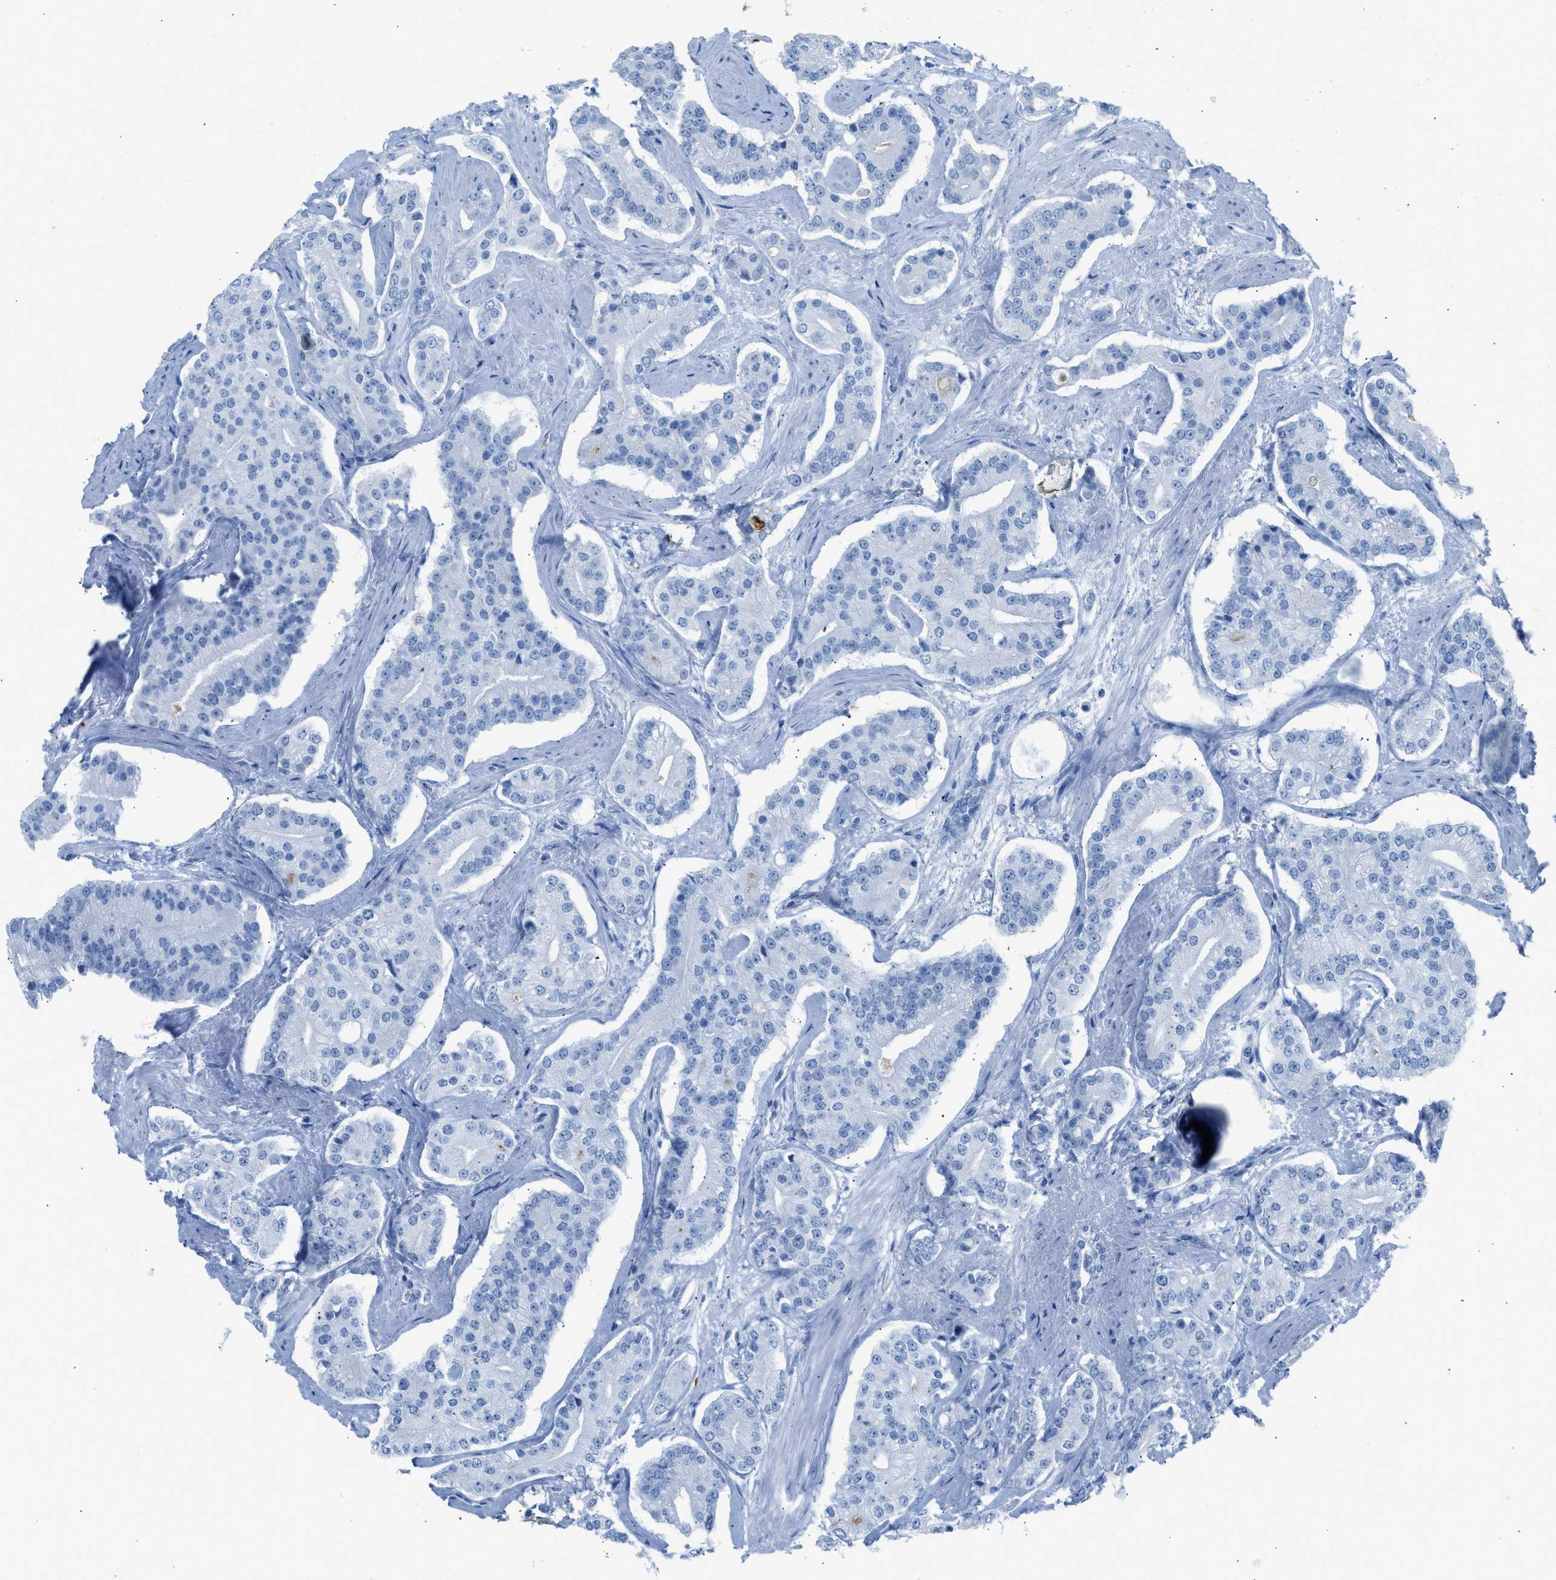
{"staining": {"intensity": "negative", "quantity": "none", "location": "none"}, "tissue": "prostate cancer", "cell_type": "Tumor cells", "image_type": "cancer", "snomed": [{"axis": "morphology", "description": "Adenocarcinoma, High grade"}, {"axis": "topography", "description": "Prostate"}], "caption": "A high-resolution photomicrograph shows IHC staining of adenocarcinoma (high-grade) (prostate), which shows no significant expression in tumor cells.", "gene": "FAIM2", "patient": {"sex": "male", "age": 71}}